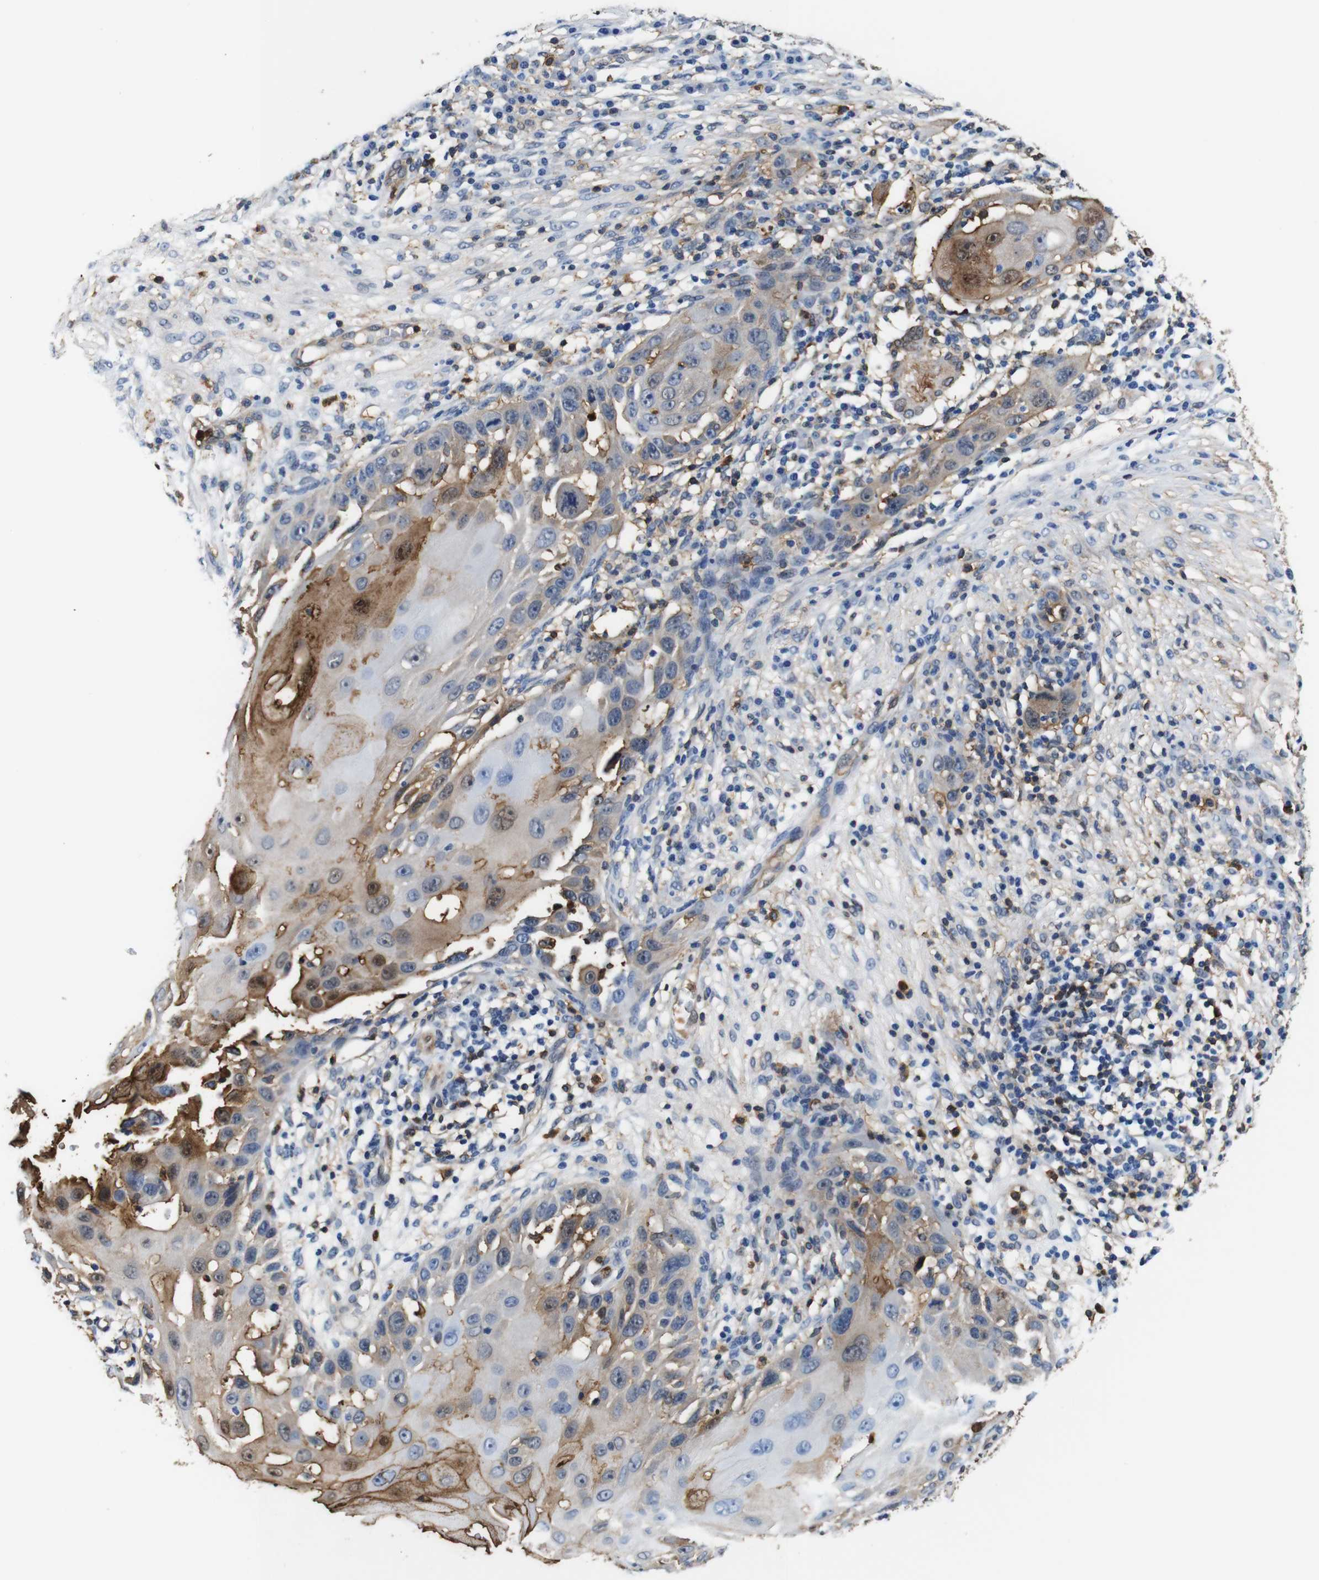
{"staining": {"intensity": "weak", "quantity": "25%-75%", "location": "cytoplasmic/membranous,nuclear"}, "tissue": "skin cancer", "cell_type": "Tumor cells", "image_type": "cancer", "snomed": [{"axis": "morphology", "description": "Squamous cell carcinoma, NOS"}, {"axis": "topography", "description": "Skin"}], "caption": "Weak cytoplasmic/membranous and nuclear protein staining is appreciated in about 25%-75% of tumor cells in skin cancer (squamous cell carcinoma). (brown staining indicates protein expression, while blue staining denotes nuclei).", "gene": "ANXA1", "patient": {"sex": "female", "age": 44}}